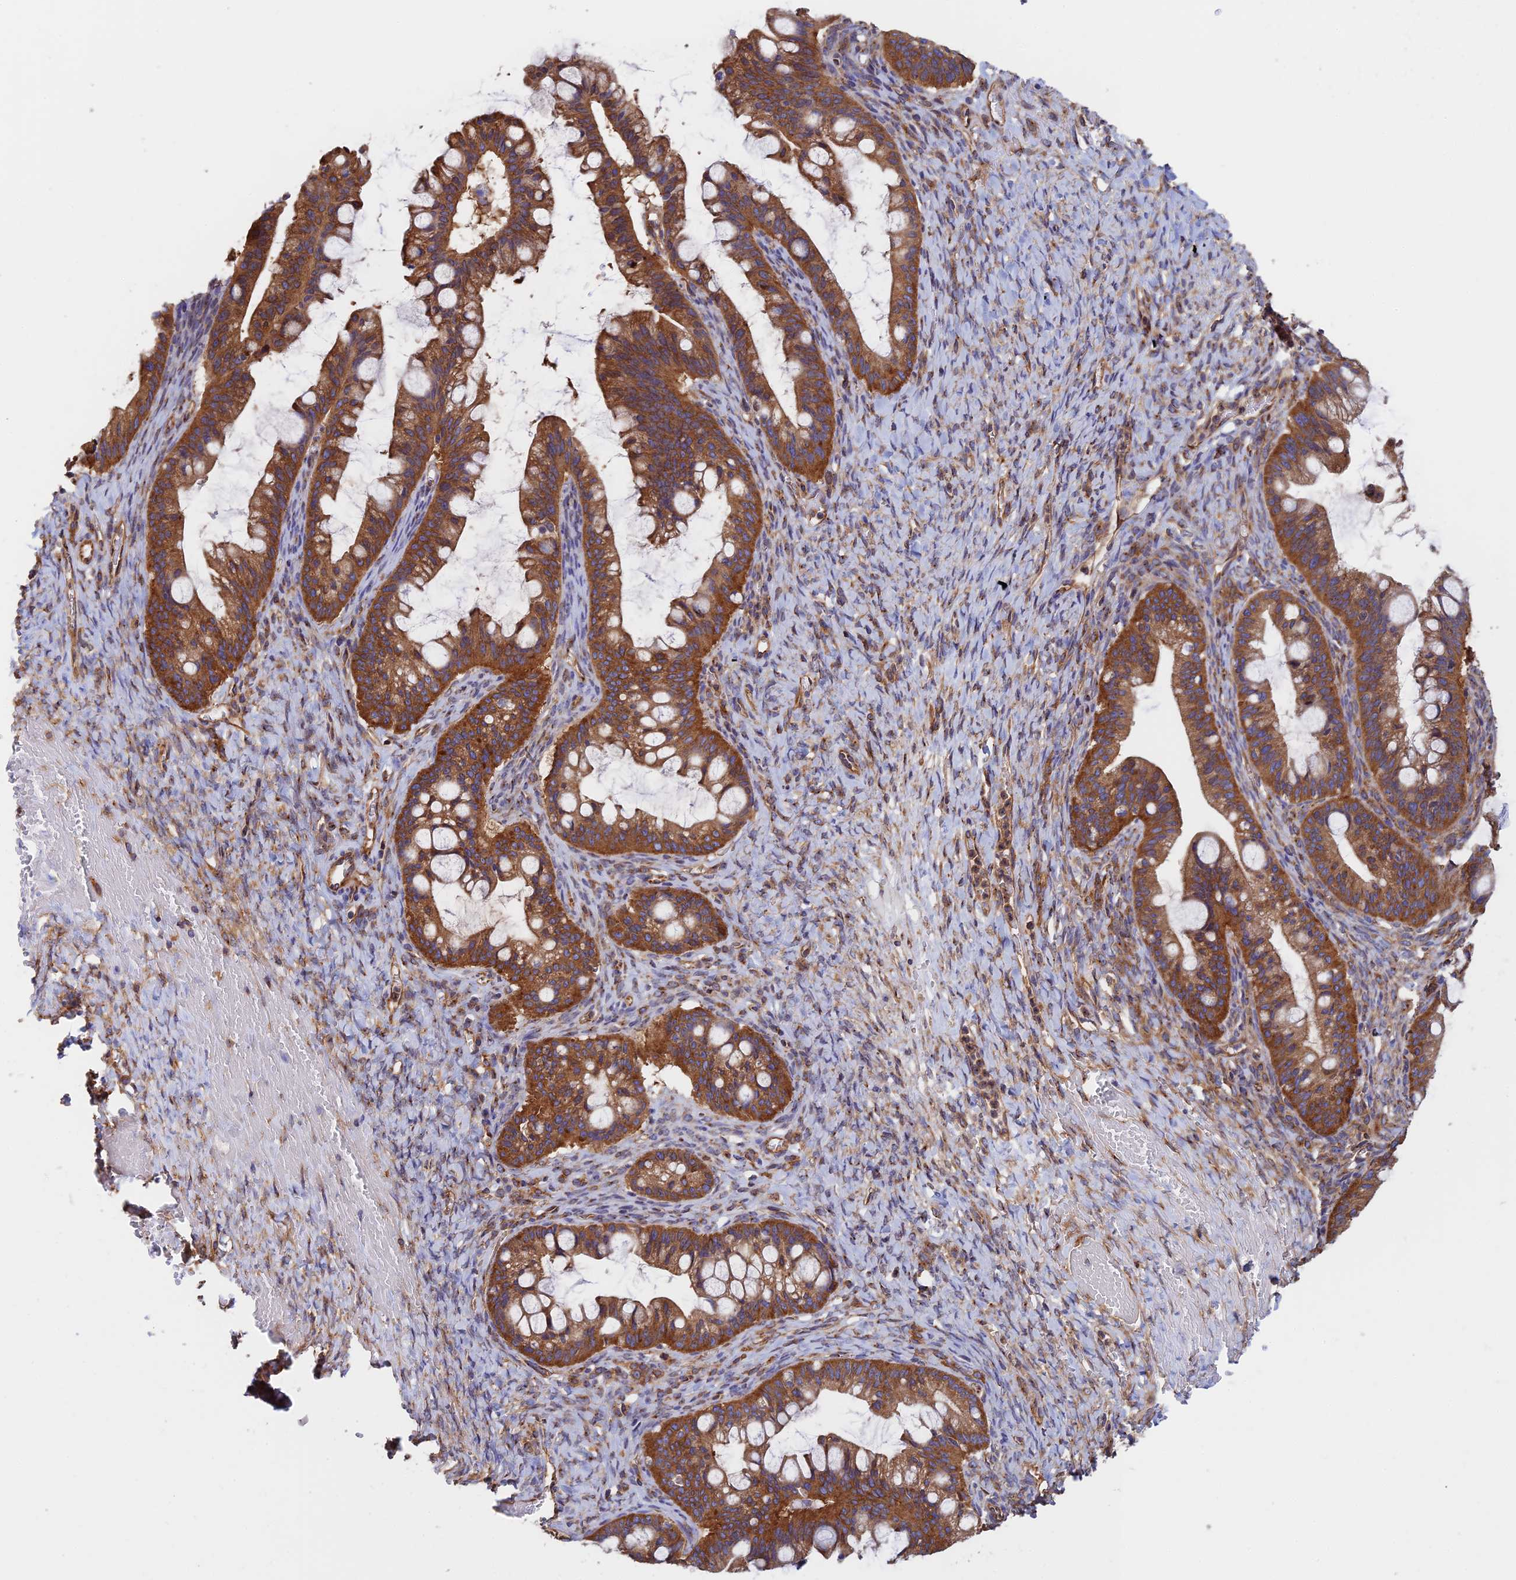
{"staining": {"intensity": "strong", "quantity": ">75%", "location": "cytoplasmic/membranous"}, "tissue": "ovarian cancer", "cell_type": "Tumor cells", "image_type": "cancer", "snomed": [{"axis": "morphology", "description": "Cystadenocarcinoma, mucinous, NOS"}, {"axis": "topography", "description": "Ovary"}], "caption": "A histopathology image of ovarian cancer (mucinous cystadenocarcinoma) stained for a protein displays strong cytoplasmic/membranous brown staining in tumor cells. (Stains: DAB (3,3'-diaminobenzidine) in brown, nuclei in blue, Microscopy: brightfield microscopy at high magnification).", "gene": "DCTN2", "patient": {"sex": "female", "age": 73}}